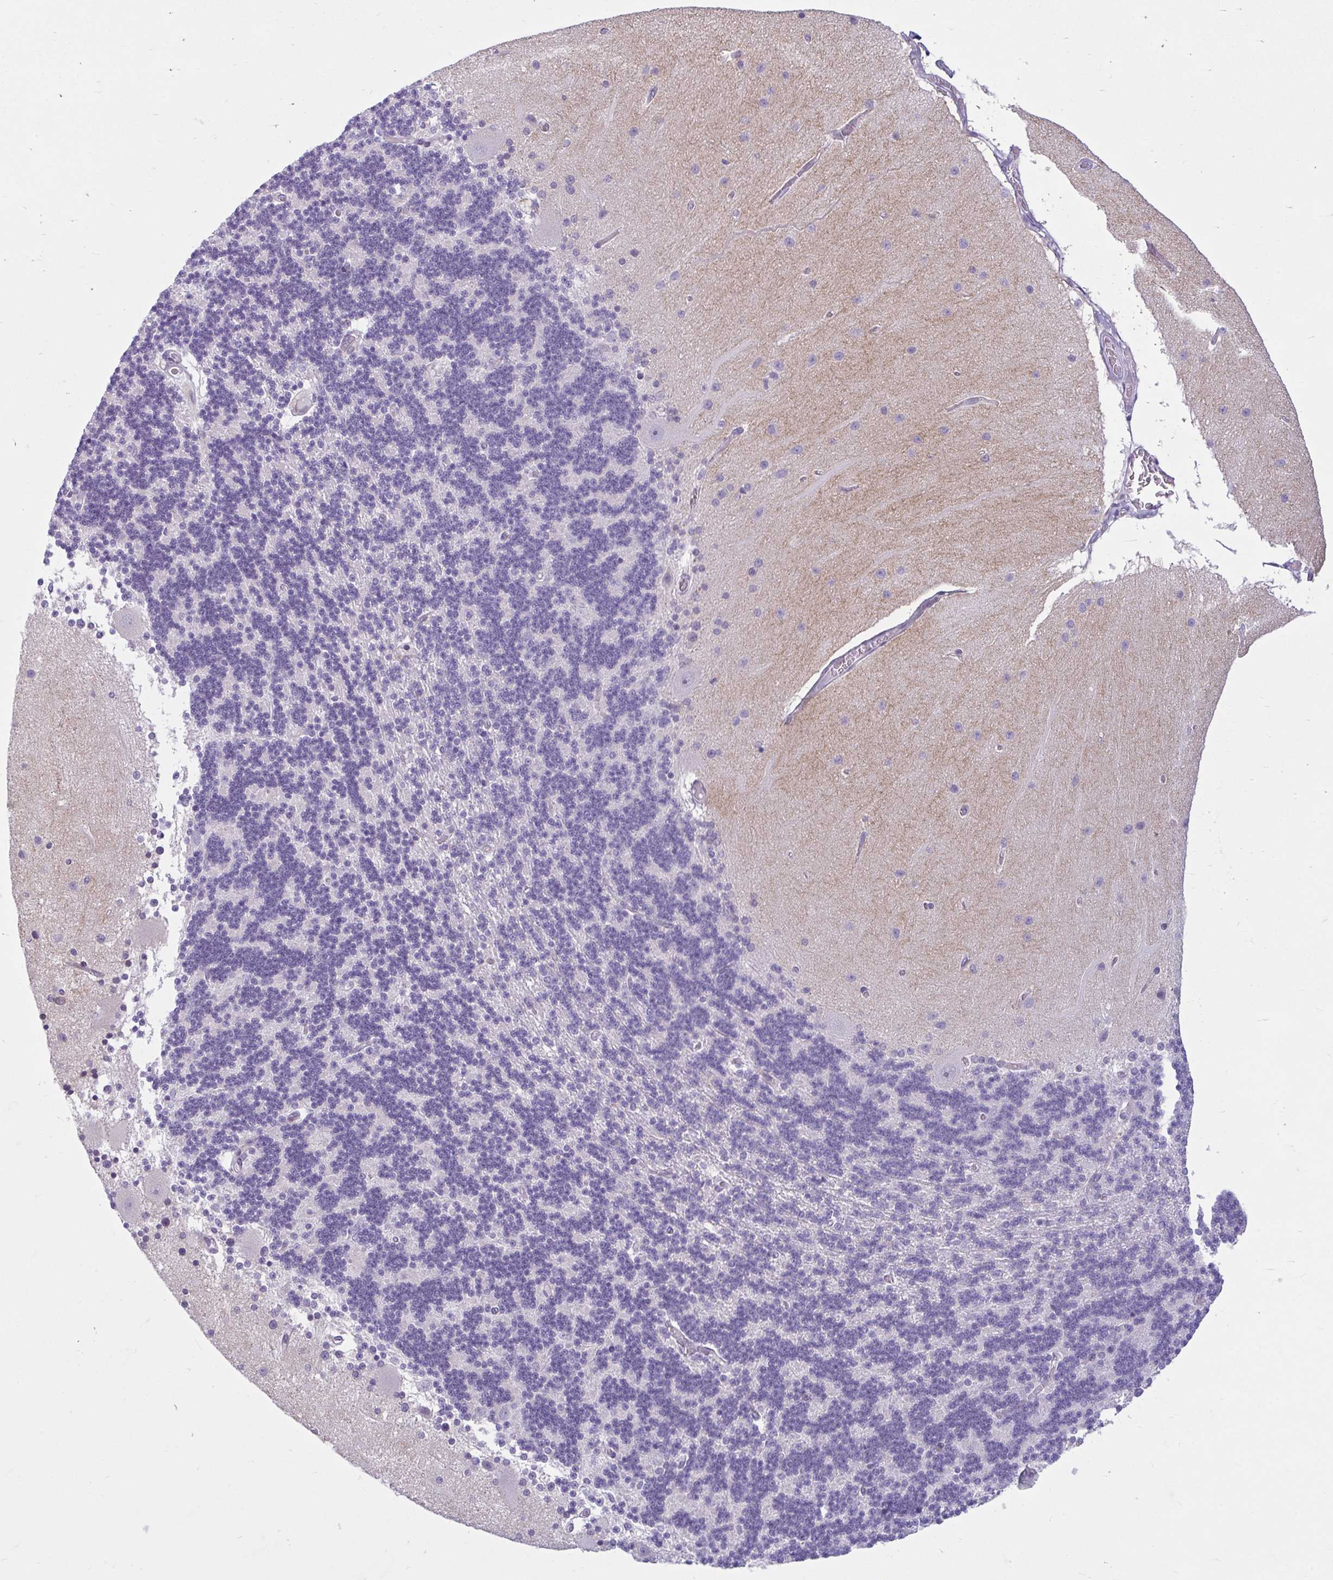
{"staining": {"intensity": "negative", "quantity": "none", "location": "none"}, "tissue": "cerebellum", "cell_type": "Cells in granular layer", "image_type": "normal", "snomed": [{"axis": "morphology", "description": "Normal tissue, NOS"}, {"axis": "topography", "description": "Cerebellum"}], "caption": "A micrograph of cerebellum stained for a protein shows no brown staining in cells in granular layer. (Immunohistochemistry, brightfield microscopy, high magnification).", "gene": "FAM153A", "patient": {"sex": "female", "age": 54}}